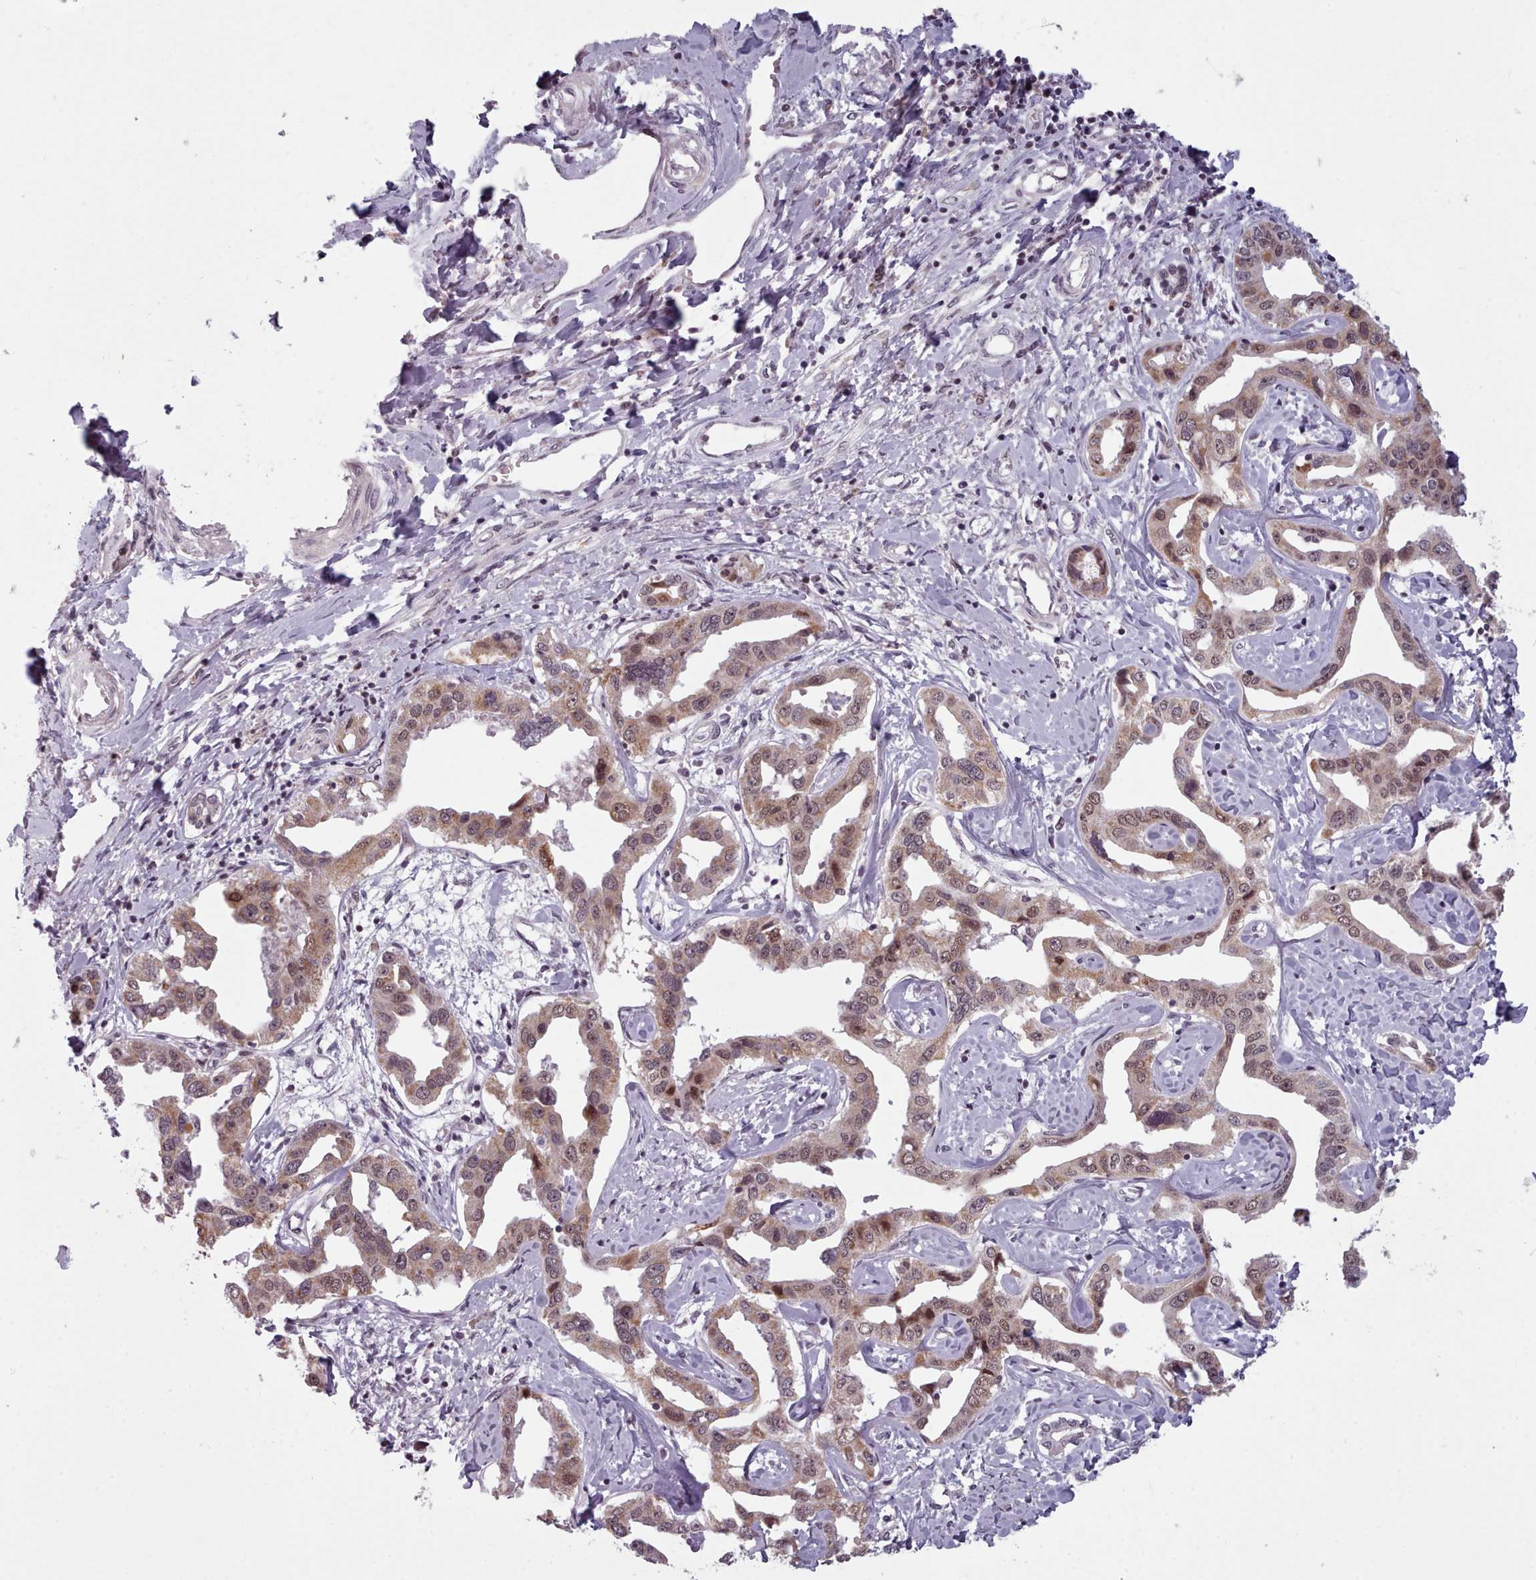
{"staining": {"intensity": "moderate", "quantity": ">75%", "location": "cytoplasmic/membranous,nuclear"}, "tissue": "liver cancer", "cell_type": "Tumor cells", "image_type": "cancer", "snomed": [{"axis": "morphology", "description": "Cholangiocarcinoma"}, {"axis": "topography", "description": "Liver"}], "caption": "Immunohistochemical staining of human liver cancer exhibits medium levels of moderate cytoplasmic/membranous and nuclear positivity in approximately >75% of tumor cells.", "gene": "SRSF9", "patient": {"sex": "male", "age": 59}}